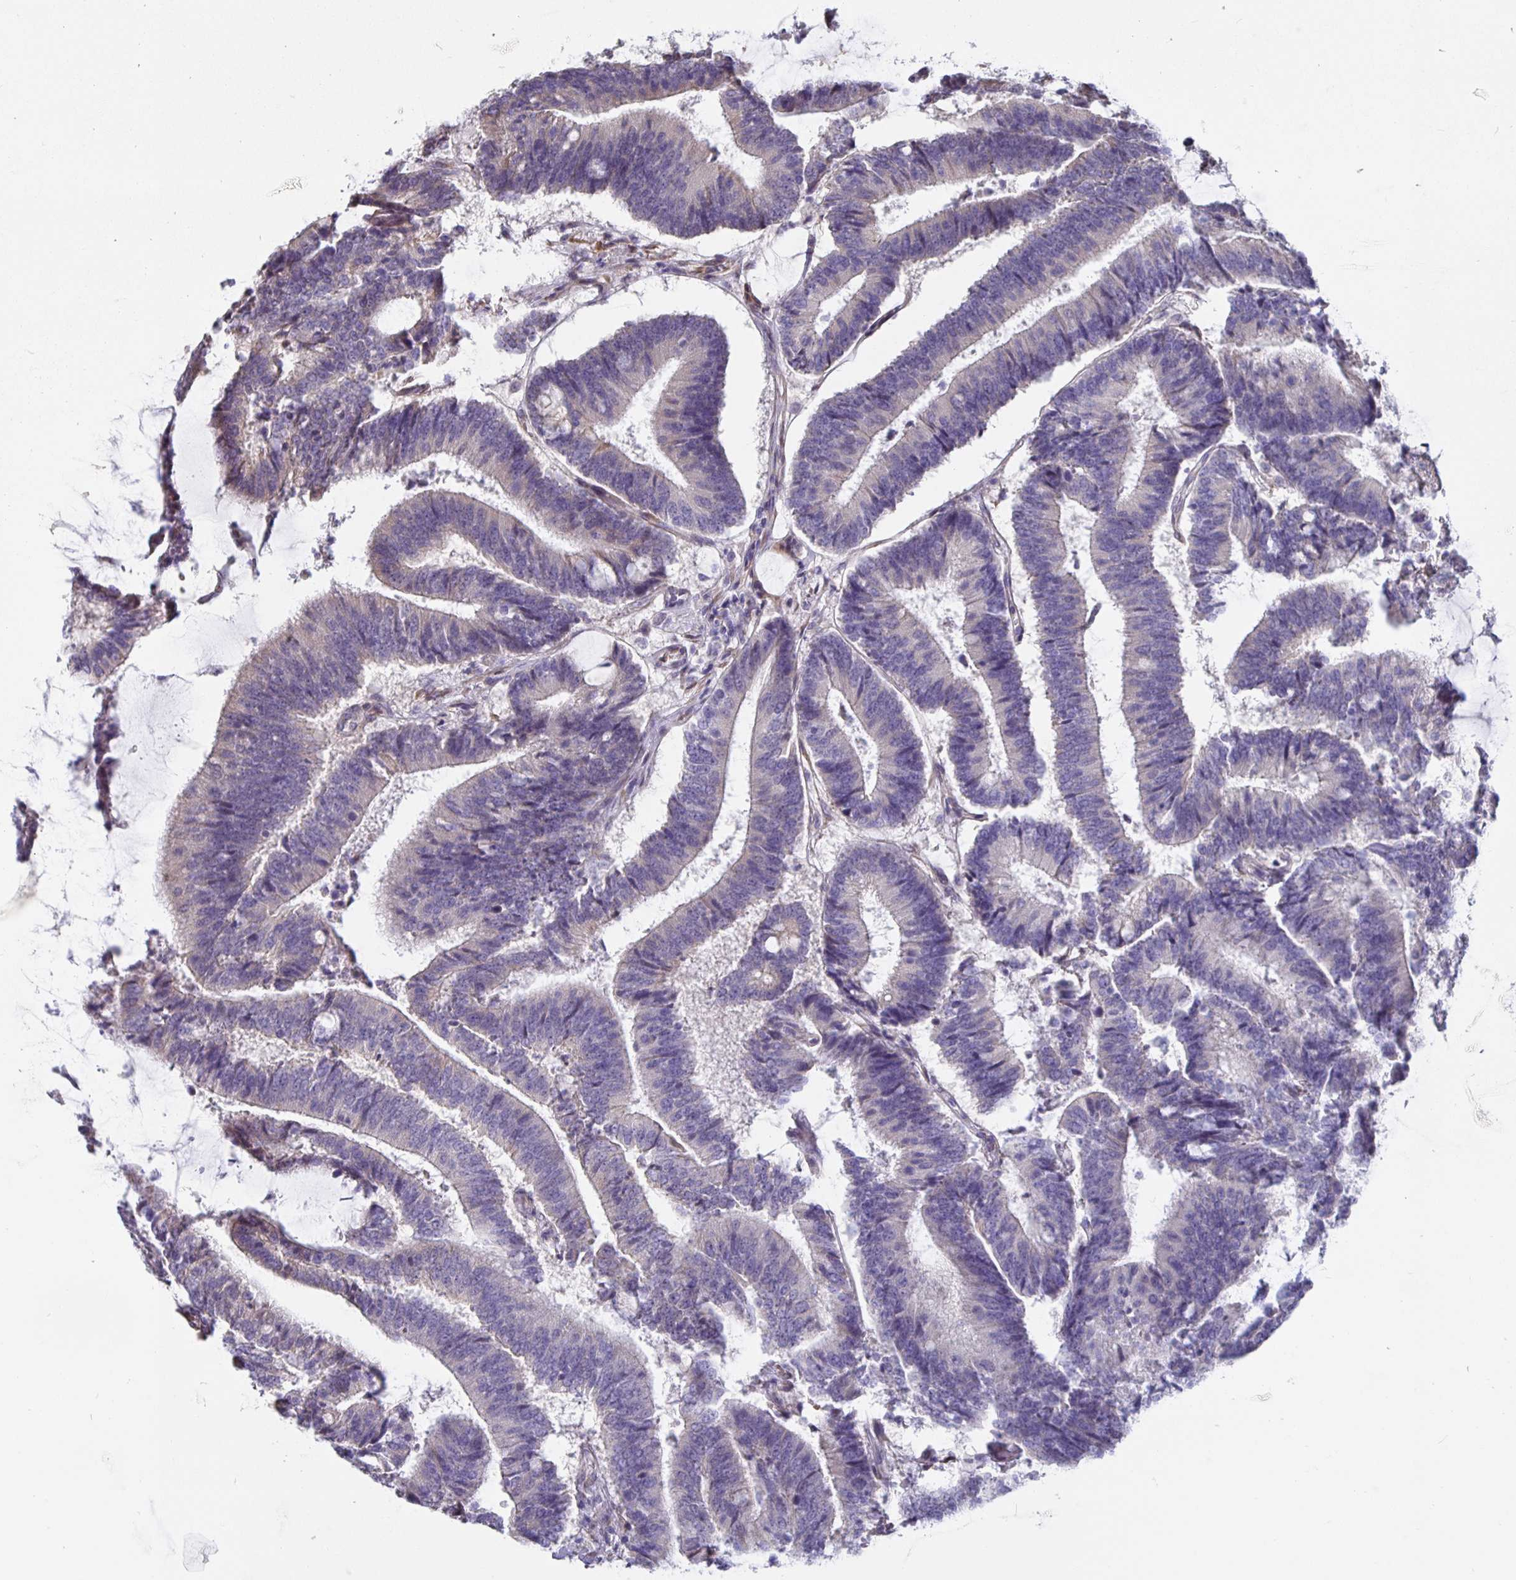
{"staining": {"intensity": "negative", "quantity": "none", "location": "none"}, "tissue": "colorectal cancer", "cell_type": "Tumor cells", "image_type": "cancer", "snomed": [{"axis": "morphology", "description": "Adenocarcinoma, NOS"}, {"axis": "topography", "description": "Colon"}], "caption": "DAB immunohistochemical staining of colorectal adenocarcinoma exhibits no significant staining in tumor cells.", "gene": "DNAI2", "patient": {"sex": "female", "age": 43}}